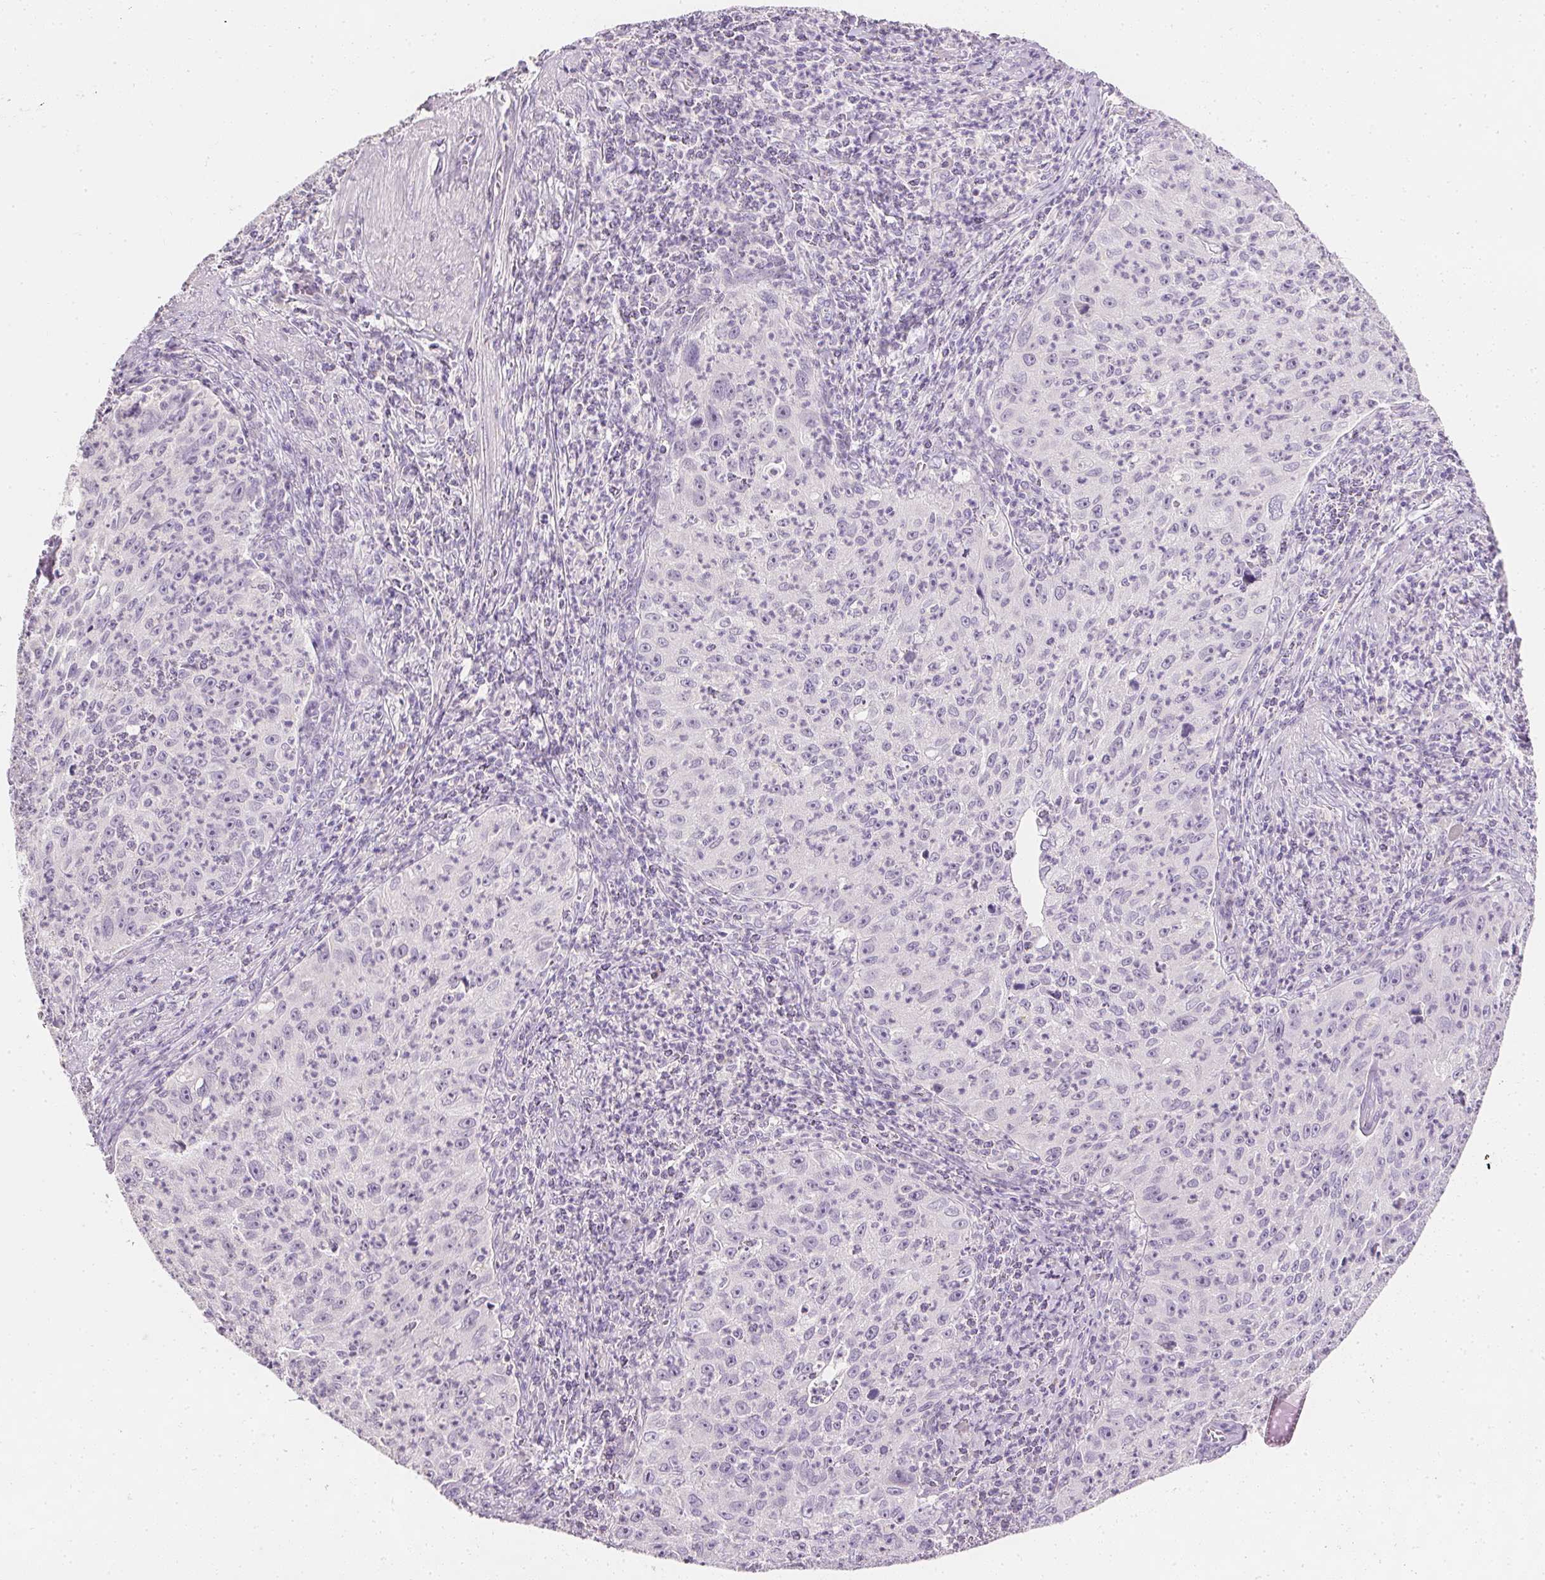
{"staining": {"intensity": "negative", "quantity": "none", "location": "none"}, "tissue": "cervical cancer", "cell_type": "Tumor cells", "image_type": "cancer", "snomed": [{"axis": "morphology", "description": "Squamous cell carcinoma, NOS"}, {"axis": "topography", "description": "Cervix"}], "caption": "DAB (3,3'-diaminobenzidine) immunohistochemical staining of squamous cell carcinoma (cervical) demonstrates no significant expression in tumor cells.", "gene": "ELAVL3", "patient": {"sex": "female", "age": 30}}